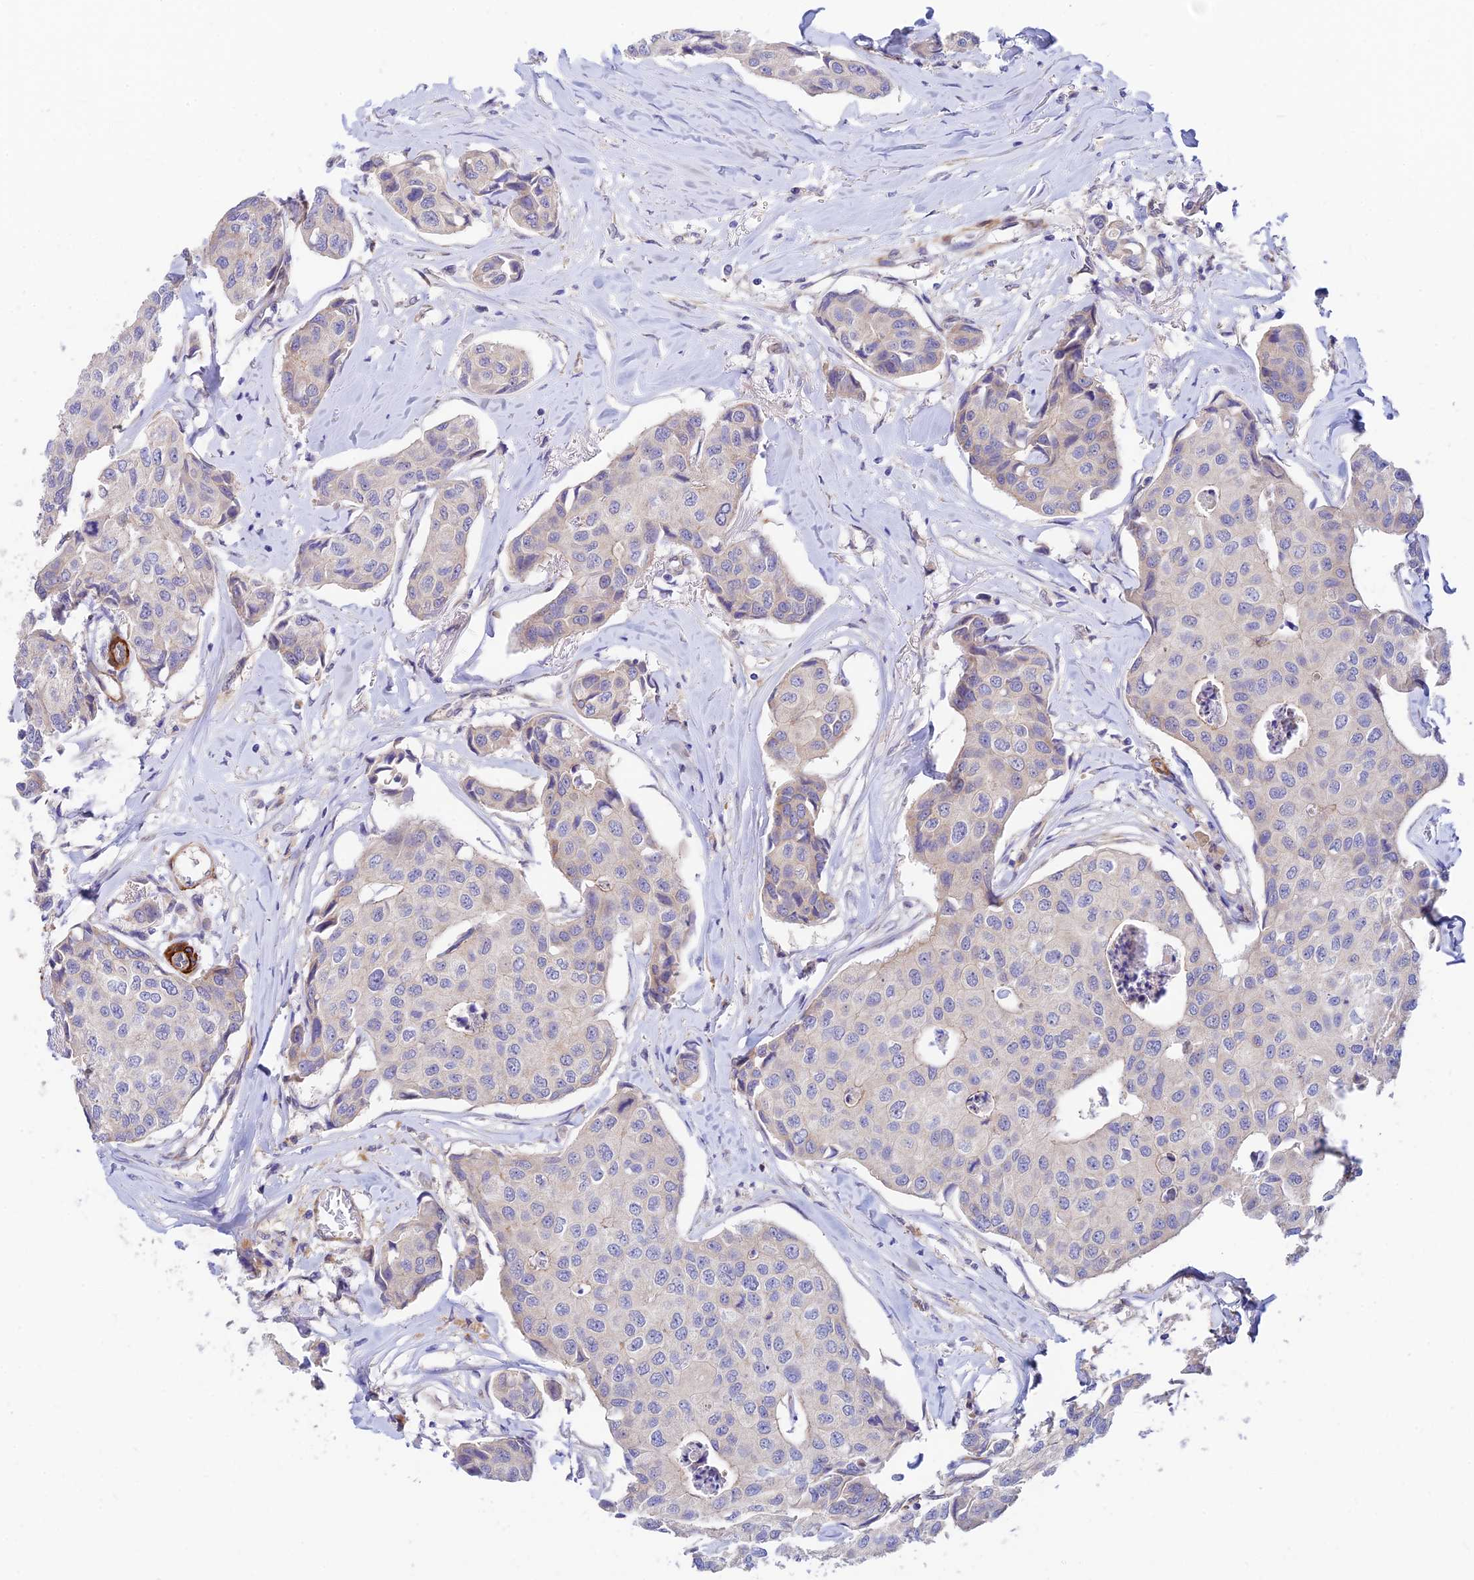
{"staining": {"intensity": "negative", "quantity": "none", "location": "none"}, "tissue": "breast cancer", "cell_type": "Tumor cells", "image_type": "cancer", "snomed": [{"axis": "morphology", "description": "Duct carcinoma"}, {"axis": "topography", "description": "Breast"}], "caption": "Tumor cells are negative for protein expression in human breast cancer (intraductal carcinoma). The staining is performed using DAB (3,3'-diaminobenzidine) brown chromogen with nuclei counter-stained in using hematoxylin.", "gene": "ANKRD50", "patient": {"sex": "female", "age": 80}}